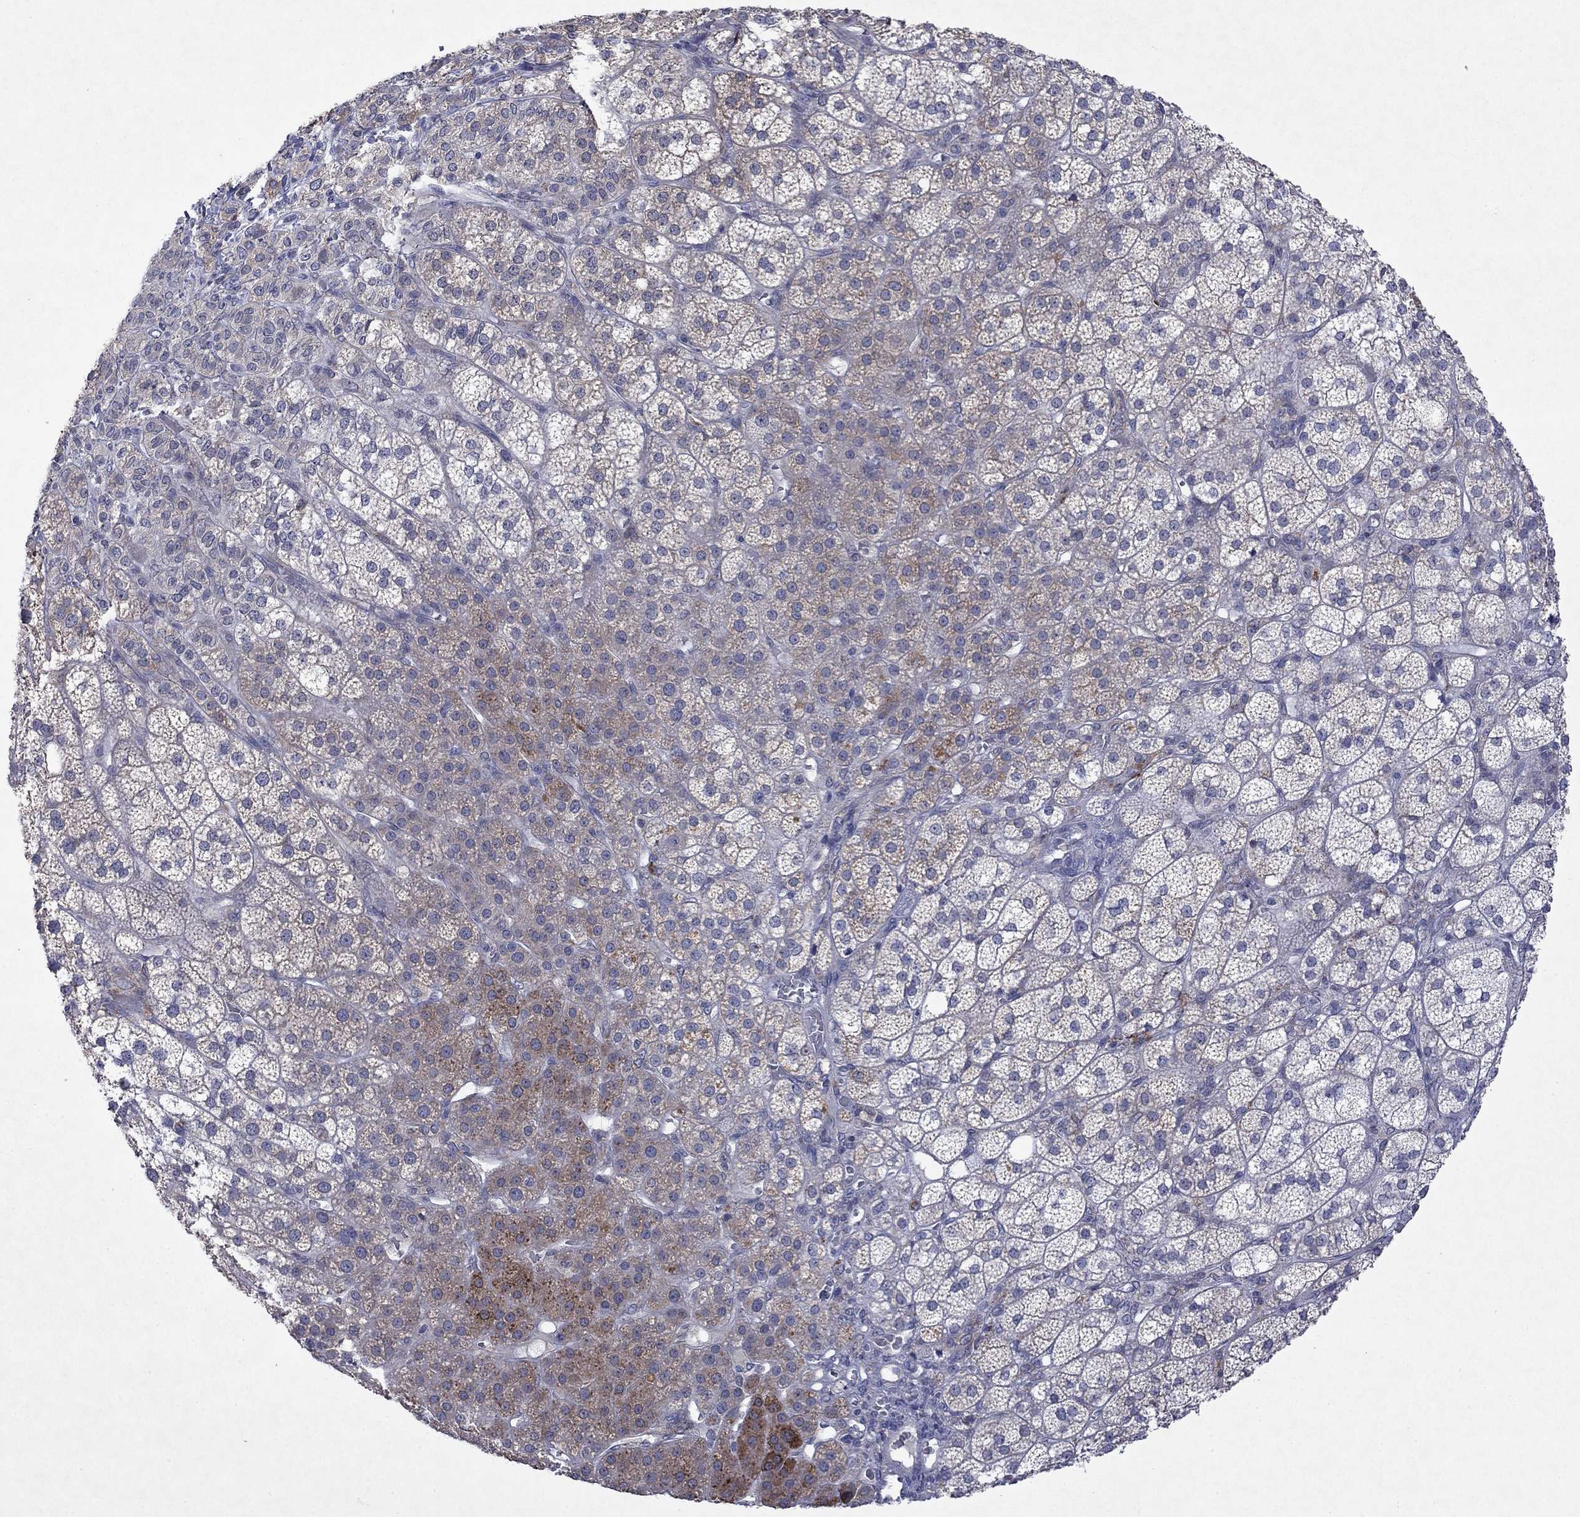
{"staining": {"intensity": "strong", "quantity": "<25%", "location": "cytoplasmic/membranous"}, "tissue": "adrenal gland", "cell_type": "Glandular cells", "image_type": "normal", "snomed": [{"axis": "morphology", "description": "Normal tissue, NOS"}, {"axis": "topography", "description": "Adrenal gland"}], "caption": "An immunohistochemistry (IHC) image of benign tissue is shown. Protein staining in brown labels strong cytoplasmic/membranous positivity in adrenal gland within glandular cells.", "gene": "TMEM97", "patient": {"sex": "female", "age": 60}}